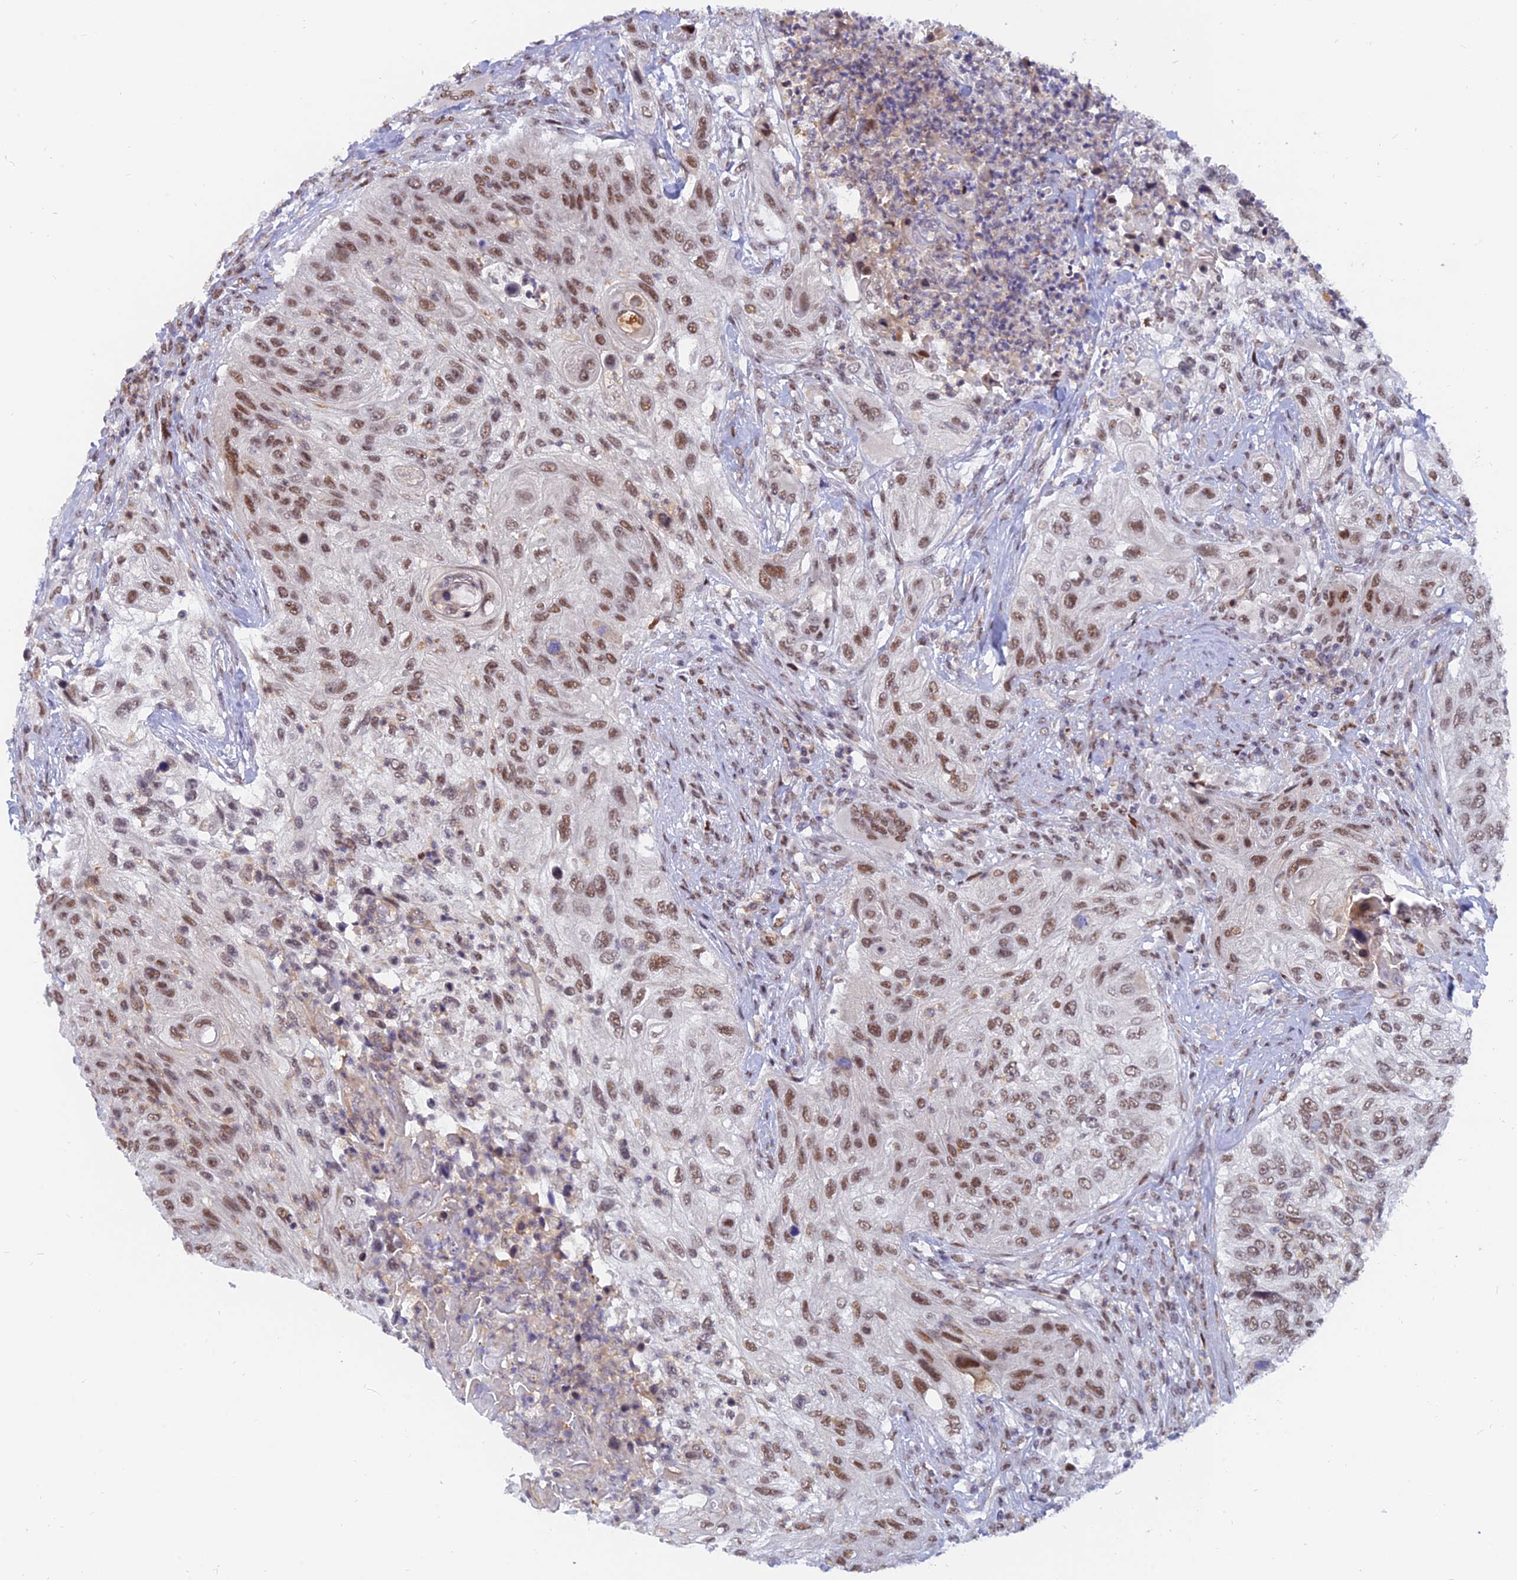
{"staining": {"intensity": "moderate", "quantity": ">75%", "location": "nuclear"}, "tissue": "urothelial cancer", "cell_type": "Tumor cells", "image_type": "cancer", "snomed": [{"axis": "morphology", "description": "Urothelial carcinoma, High grade"}, {"axis": "topography", "description": "Urinary bladder"}], "caption": "A photomicrograph showing moderate nuclear positivity in about >75% of tumor cells in urothelial cancer, as visualized by brown immunohistochemical staining.", "gene": "DPY30", "patient": {"sex": "female", "age": 60}}